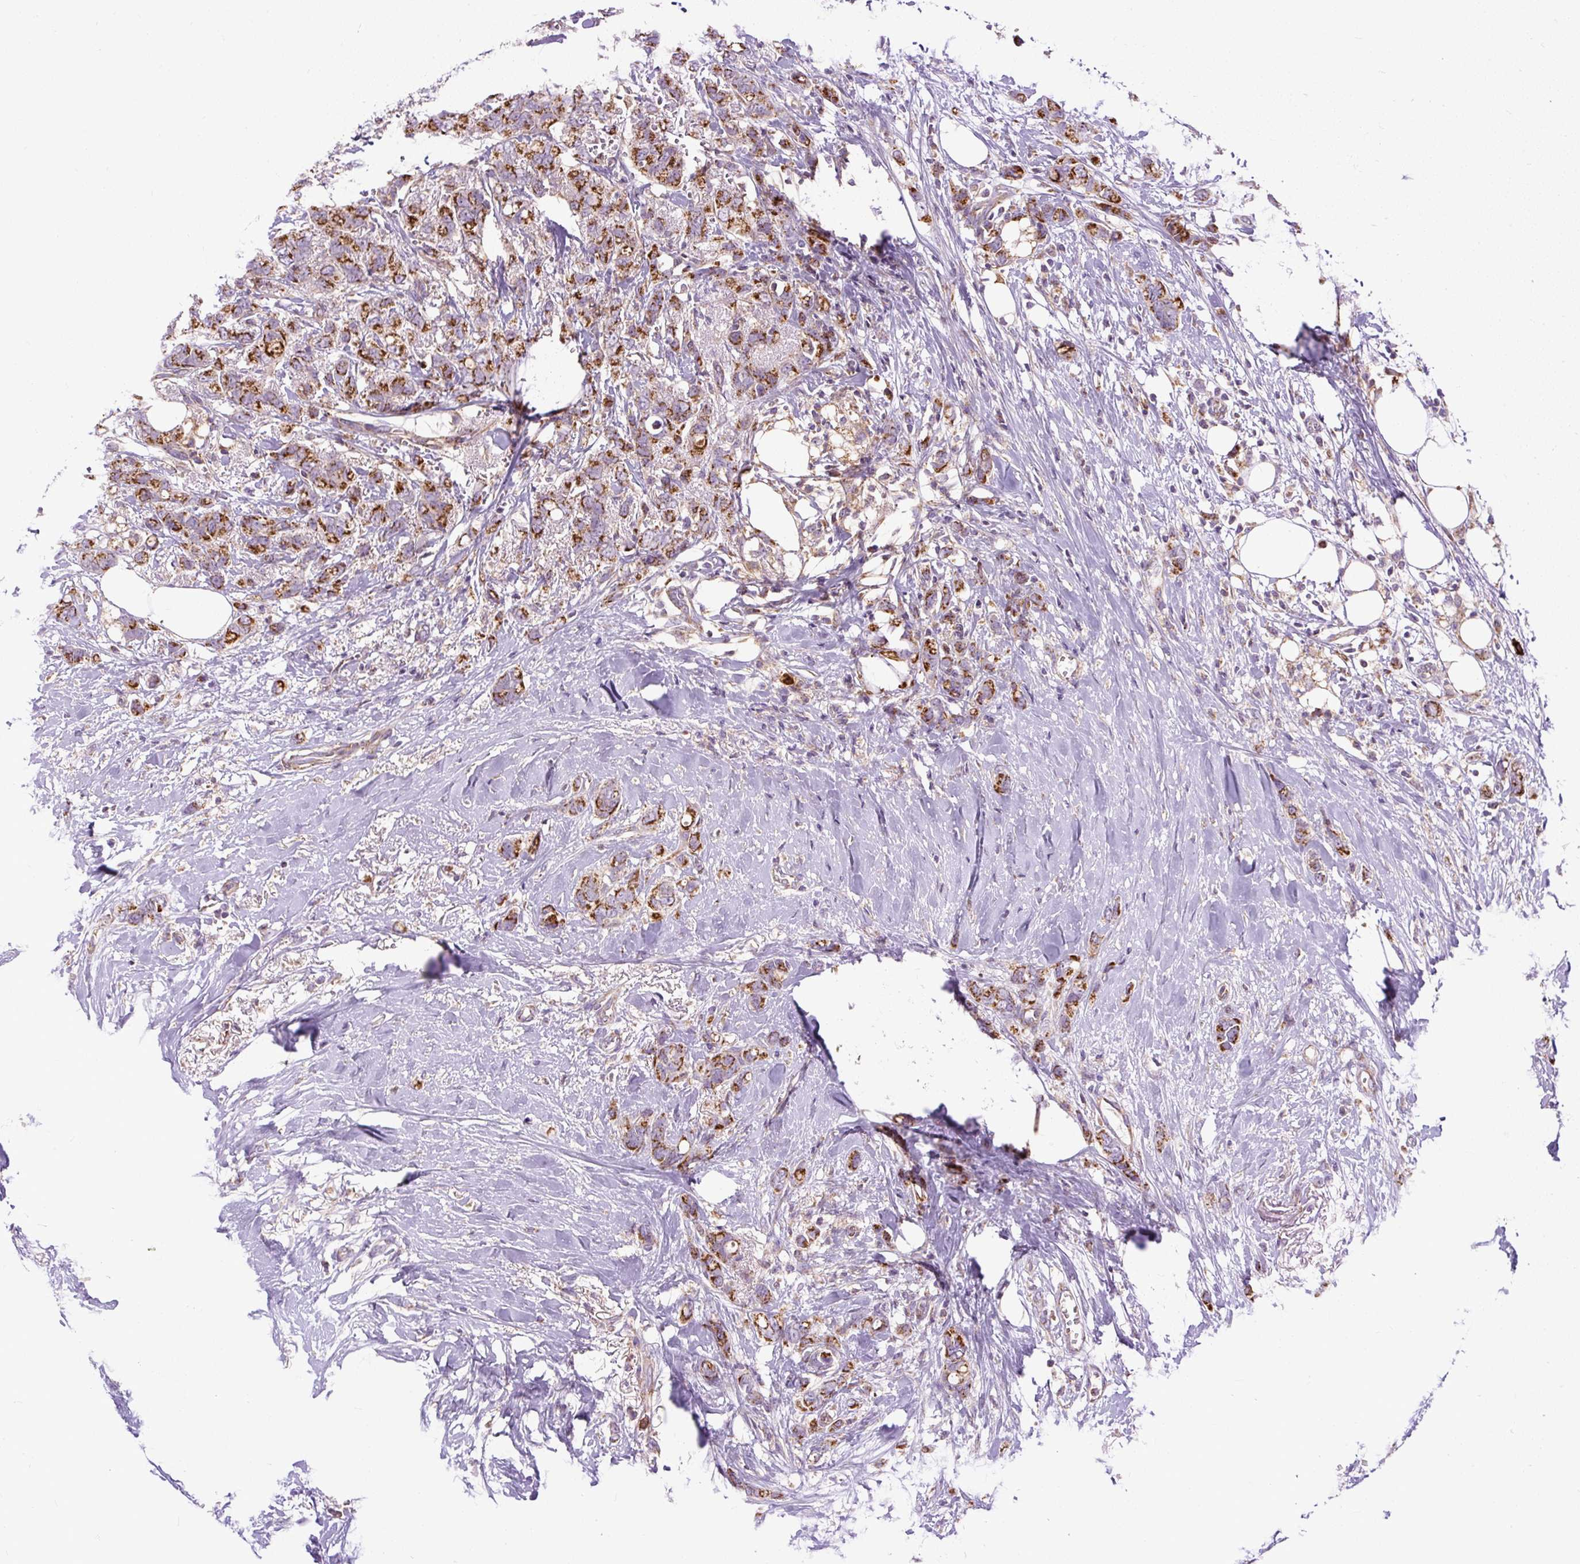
{"staining": {"intensity": "strong", "quantity": ">75%", "location": "cytoplasmic/membranous"}, "tissue": "breast cancer", "cell_type": "Tumor cells", "image_type": "cancer", "snomed": [{"axis": "morphology", "description": "Lobular carcinoma"}, {"axis": "topography", "description": "Breast"}], "caption": "Brown immunohistochemical staining in human lobular carcinoma (breast) shows strong cytoplasmic/membranous staining in about >75% of tumor cells.", "gene": "TM2D3", "patient": {"sex": "female", "age": 91}}